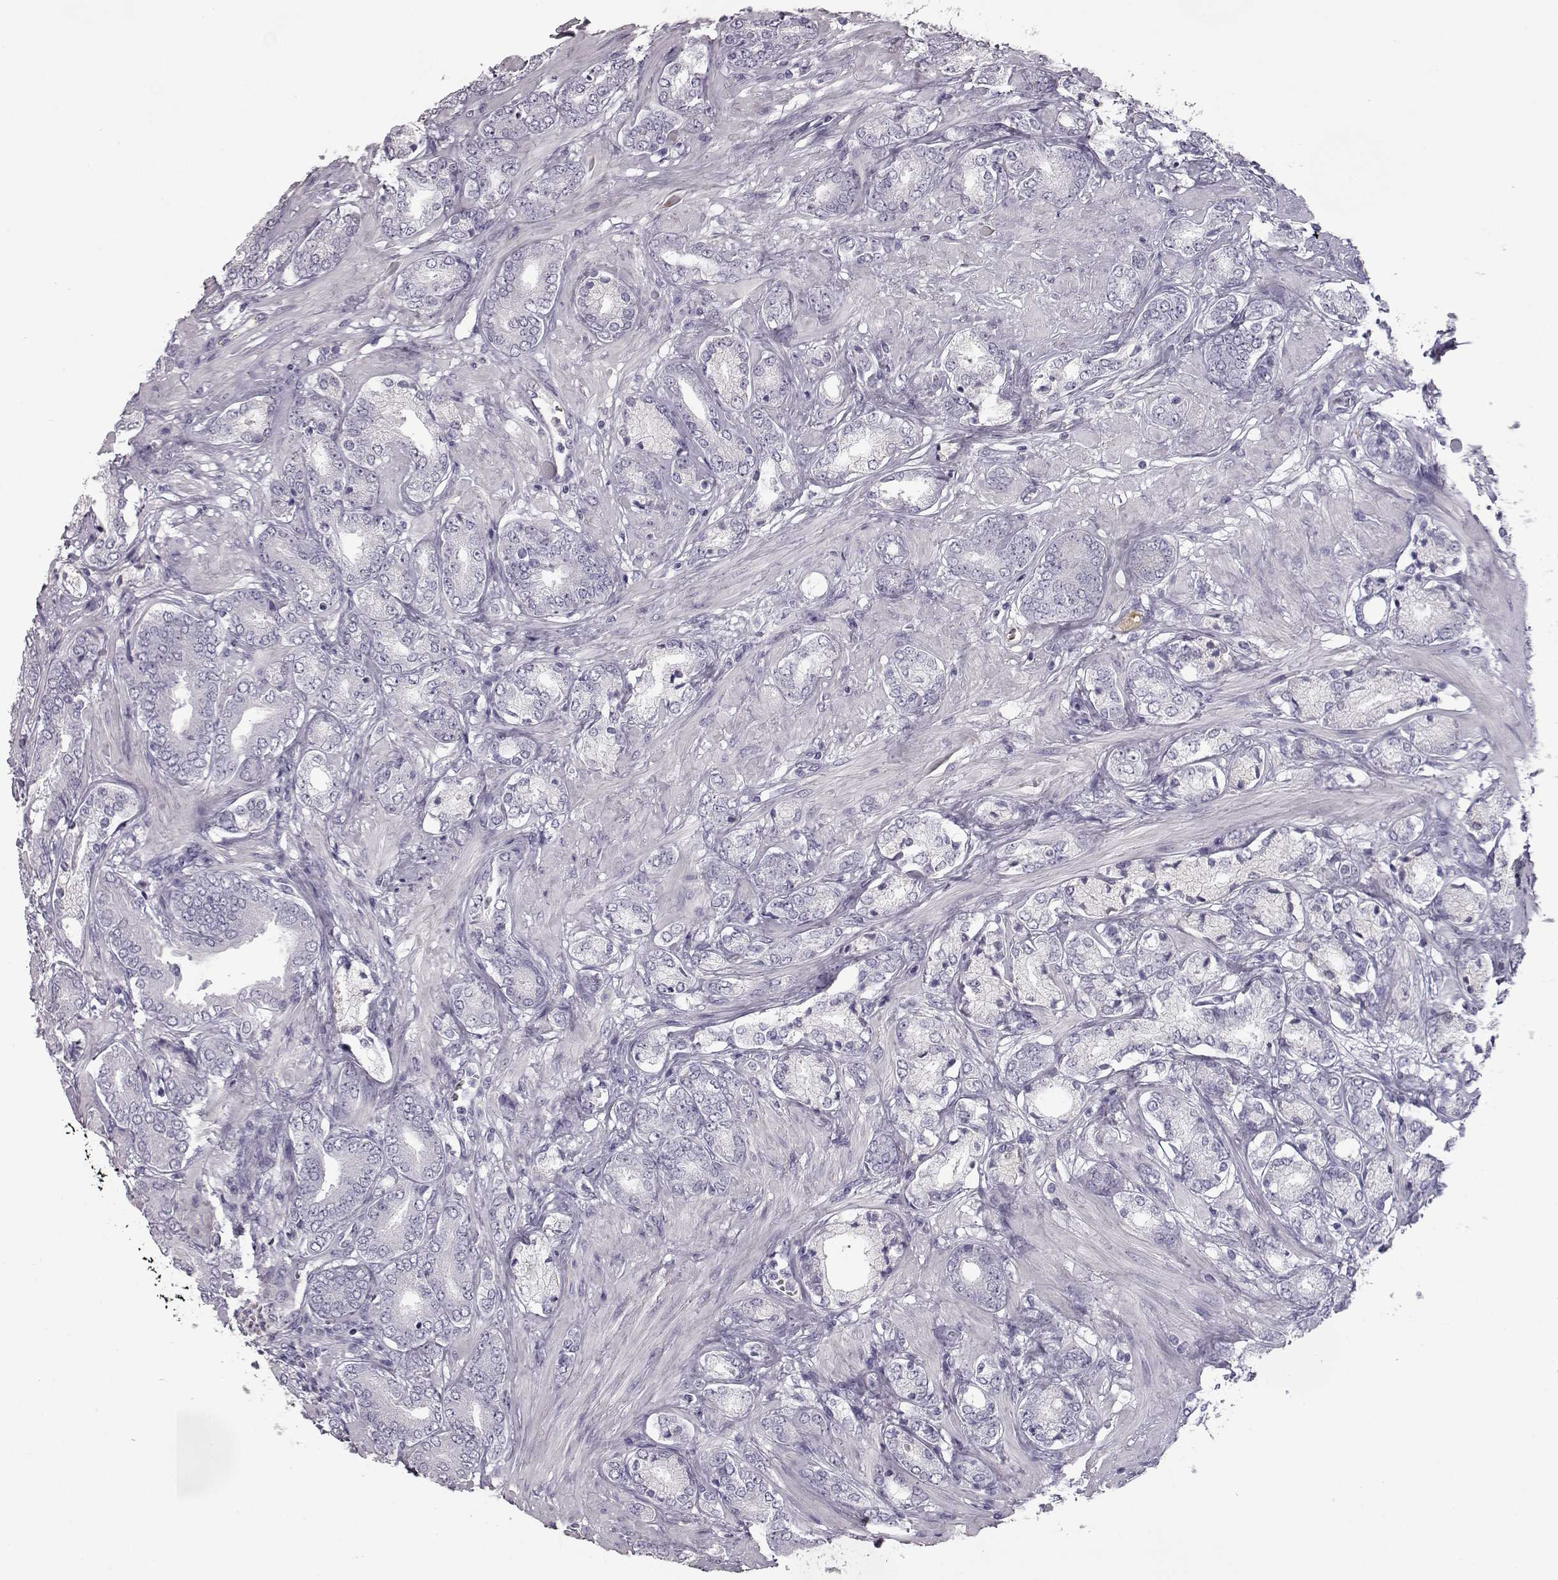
{"staining": {"intensity": "negative", "quantity": "none", "location": "none"}, "tissue": "prostate cancer", "cell_type": "Tumor cells", "image_type": "cancer", "snomed": [{"axis": "morphology", "description": "Adenocarcinoma, High grade"}, {"axis": "topography", "description": "Prostate"}], "caption": "There is no significant expression in tumor cells of prostate cancer (high-grade adenocarcinoma).", "gene": "CCL19", "patient": {"sex": "male", "age": 56}}